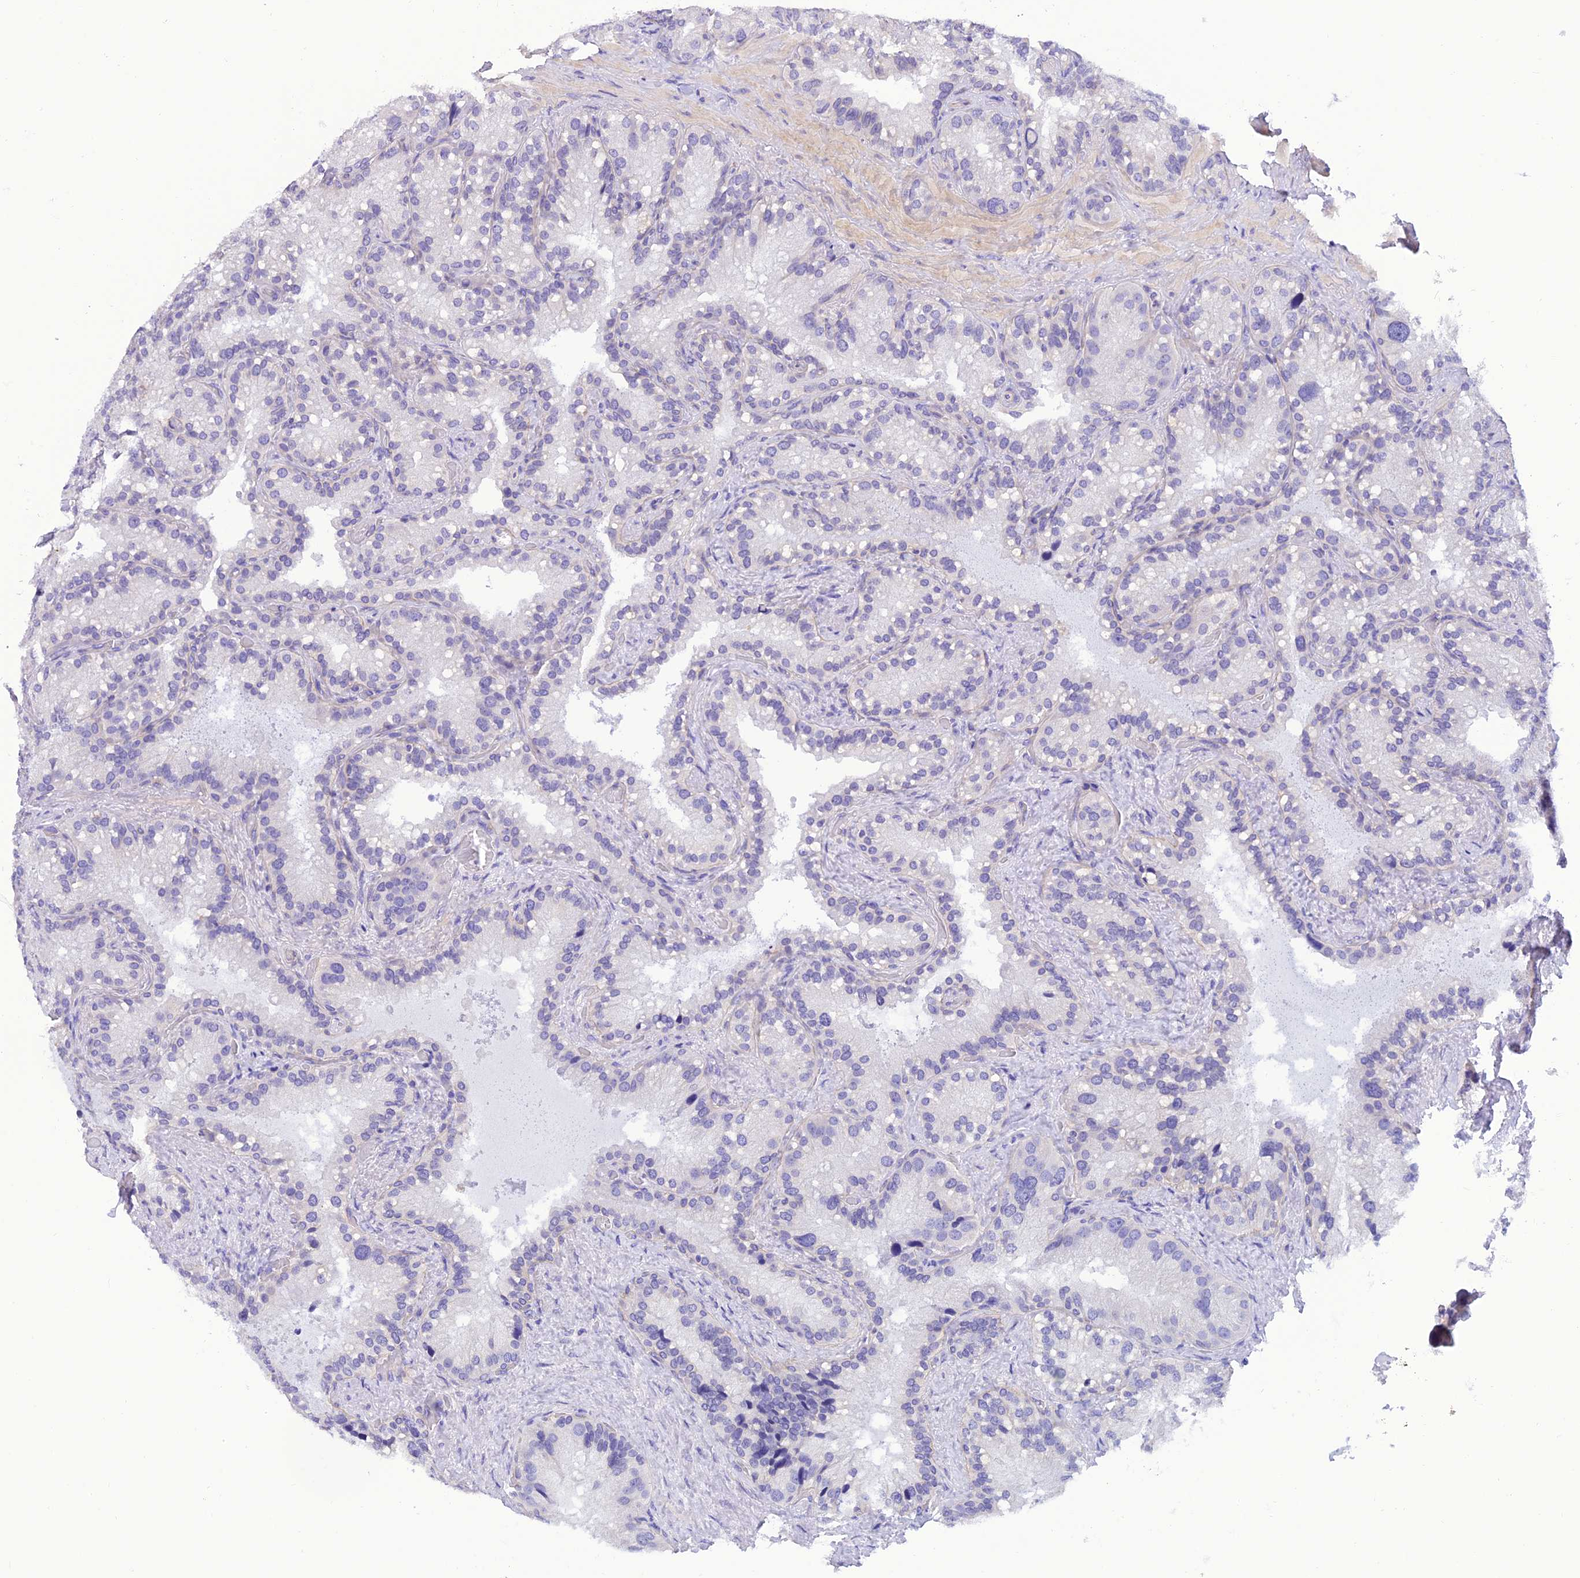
{"staining": {"intensity": "negative", "quantity": "none", "location": "none"}, "tissue": "seminal vesicle", "cell_type": "Glandular cells", "image_type": "normal", "snomed": [{"axis": "morphology", "description": "Normal tissue, NOS"}, {"axis": "topography", "description": "Prostate"}, {"axis": "topography", "description": "Seminal veicle"}], "caption": "This is a micrograph of immunohistochemistry staining of normal seminal vesicle, which shows no expression in glandular cells.", "gene": "C17orf67", "patient": {"sex": "male", "age": 68}}